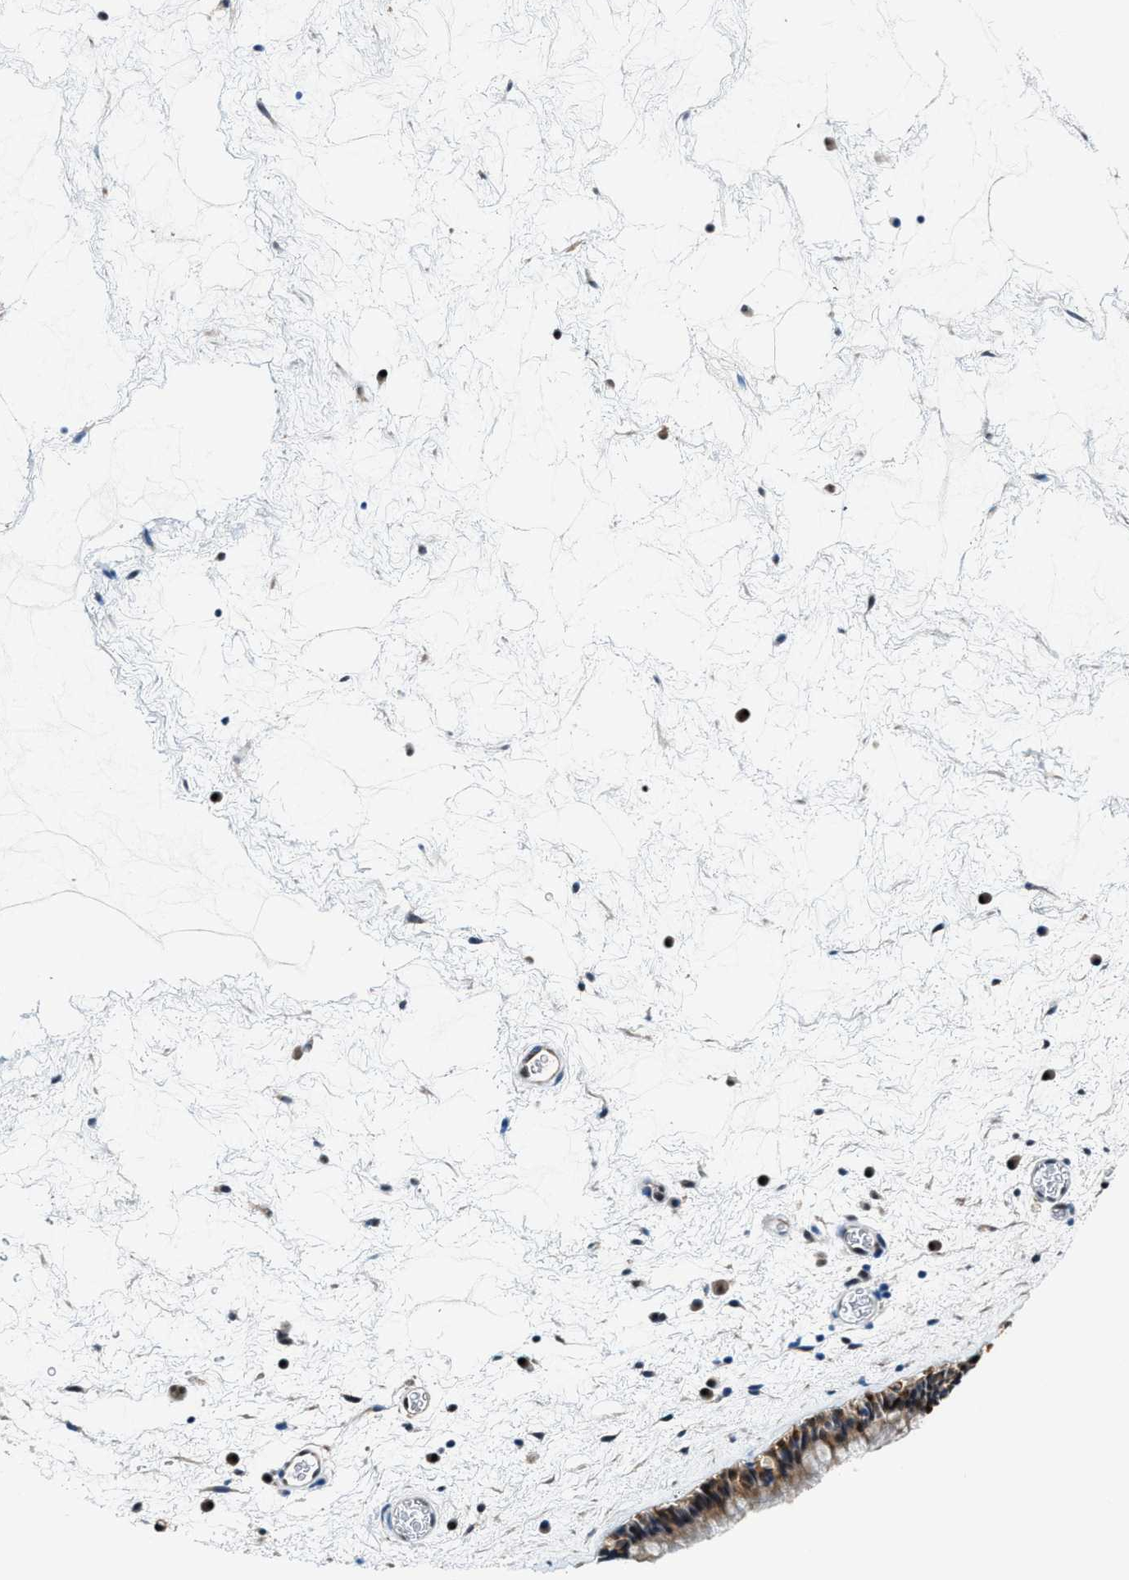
{"staining": {"intensity": "moderate", "quantity": ">75%", "location": "cytoplasmic/membranous"}, "tissue": "nasopharynx", "cell_type": "Respiratory epithelial cells", "image_type": "normal", "snomed": [{"axis": "morphology", "description": "Normal tissue, NOS"}, {"axis": "morphology", "description": "Inflammation, NOS"}, {"axis": "topography", "description": "Nasopharynx"}], "caption": "The micrograph displays staining of benign nasopharynx, revealing moderate cytoplasmic/membranous protein positivity (brown color) within respiratory epithelial cells. The protein of interest is shown in brown color, while the nuclei are stained blue.", "gene": "LTA4H", "patient": {"sex": "male", "age": 48}}